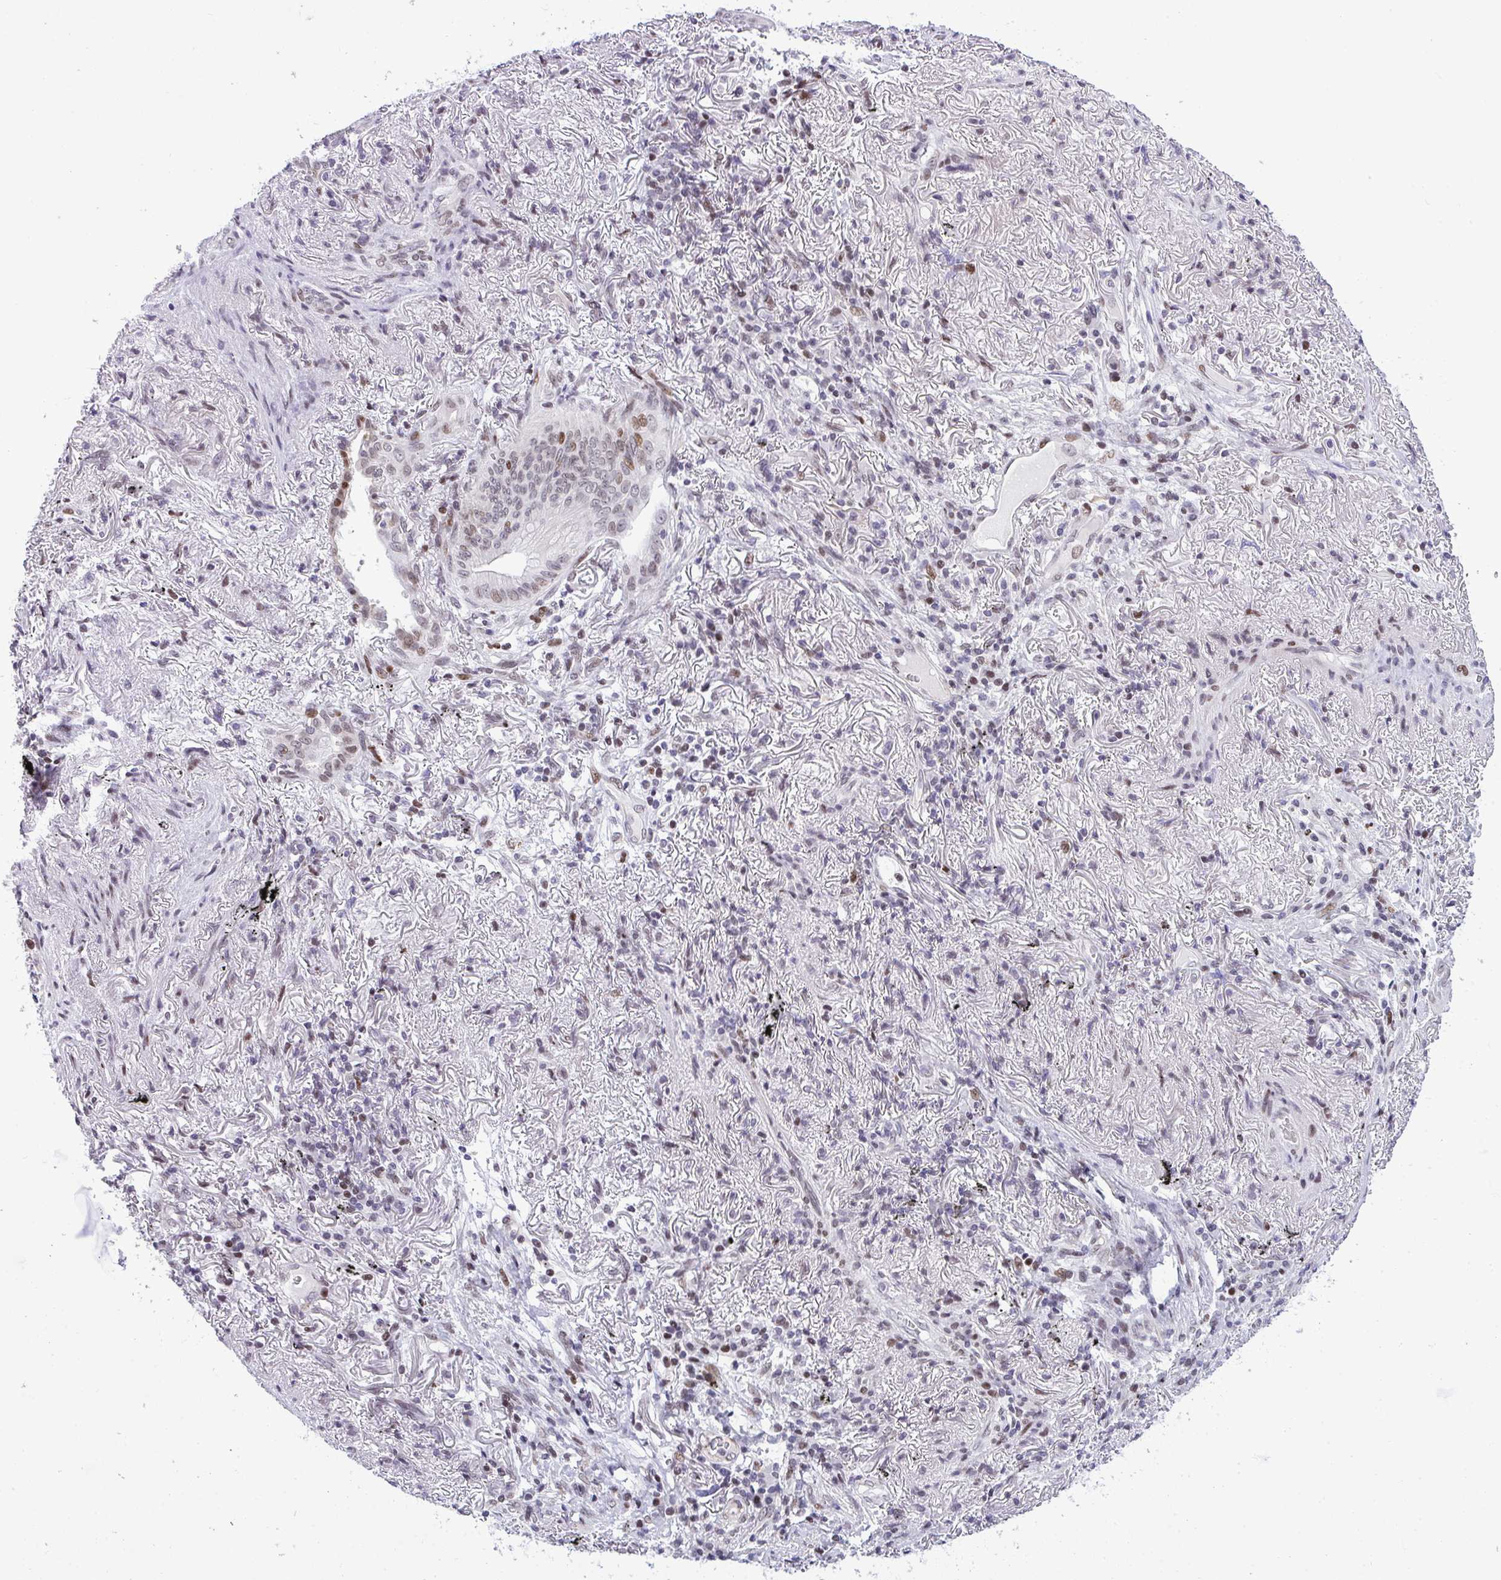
{"staining": {"intensity": "moderate", "quantity": "<25%", "location": "nuclear"}, "tissue": "lung cancer", "cell_type": "Tumor cells", "image_type": "cancer", "snomed": [{"axis": "morphology", "description": "Adenocarcinoma, NOS"}, {"axis": "topography", "description": "Lung"}], "caption": "Human lung adenocarcinoma stained for a protein (brown) displays moderate nuclear positive positivity in about <25% of tumor cells.", "gene": "ZFHX3", "patient": {"sex": "male", "age": 77}}